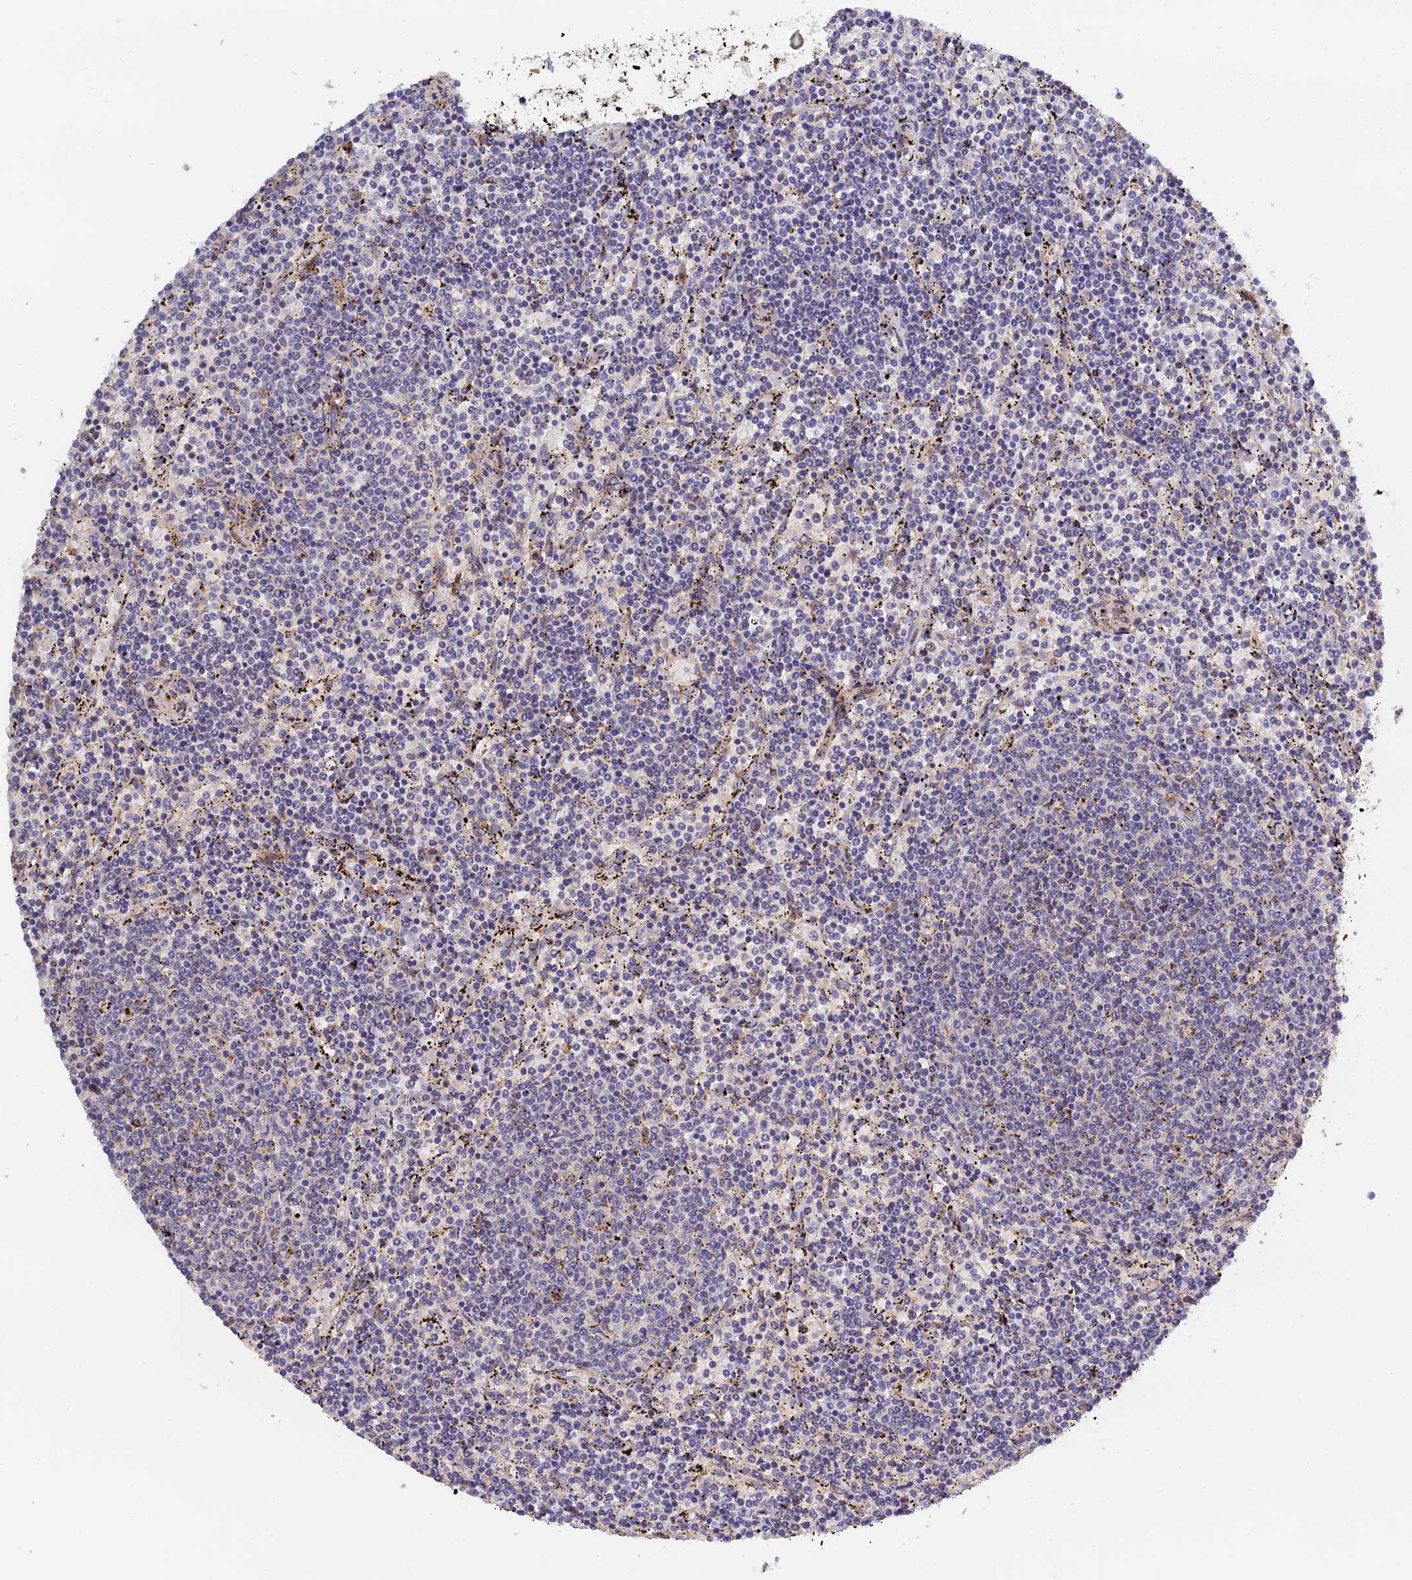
{"staining": {"intensity": "negative", "quantity": "none", "location": "none"}, "tissue": "lymphoma", "cell_type": "Tumor cells", "image_type": "cancer", "snomed": [{"axis": "morphology", "description": "Malignant lymphoma, non-Hodgkin's type, Low grade"}, {"axis": "topography", "description": "Spleen"}], "caption": "DAB immunohistochemical staining of human malignant lymphoma, non-Hodgkin's type (low-grade) exhibits no significant positivity in tumor cells.", "gene": "CWH43", "patient": {"sex": "female", "age": 50}}